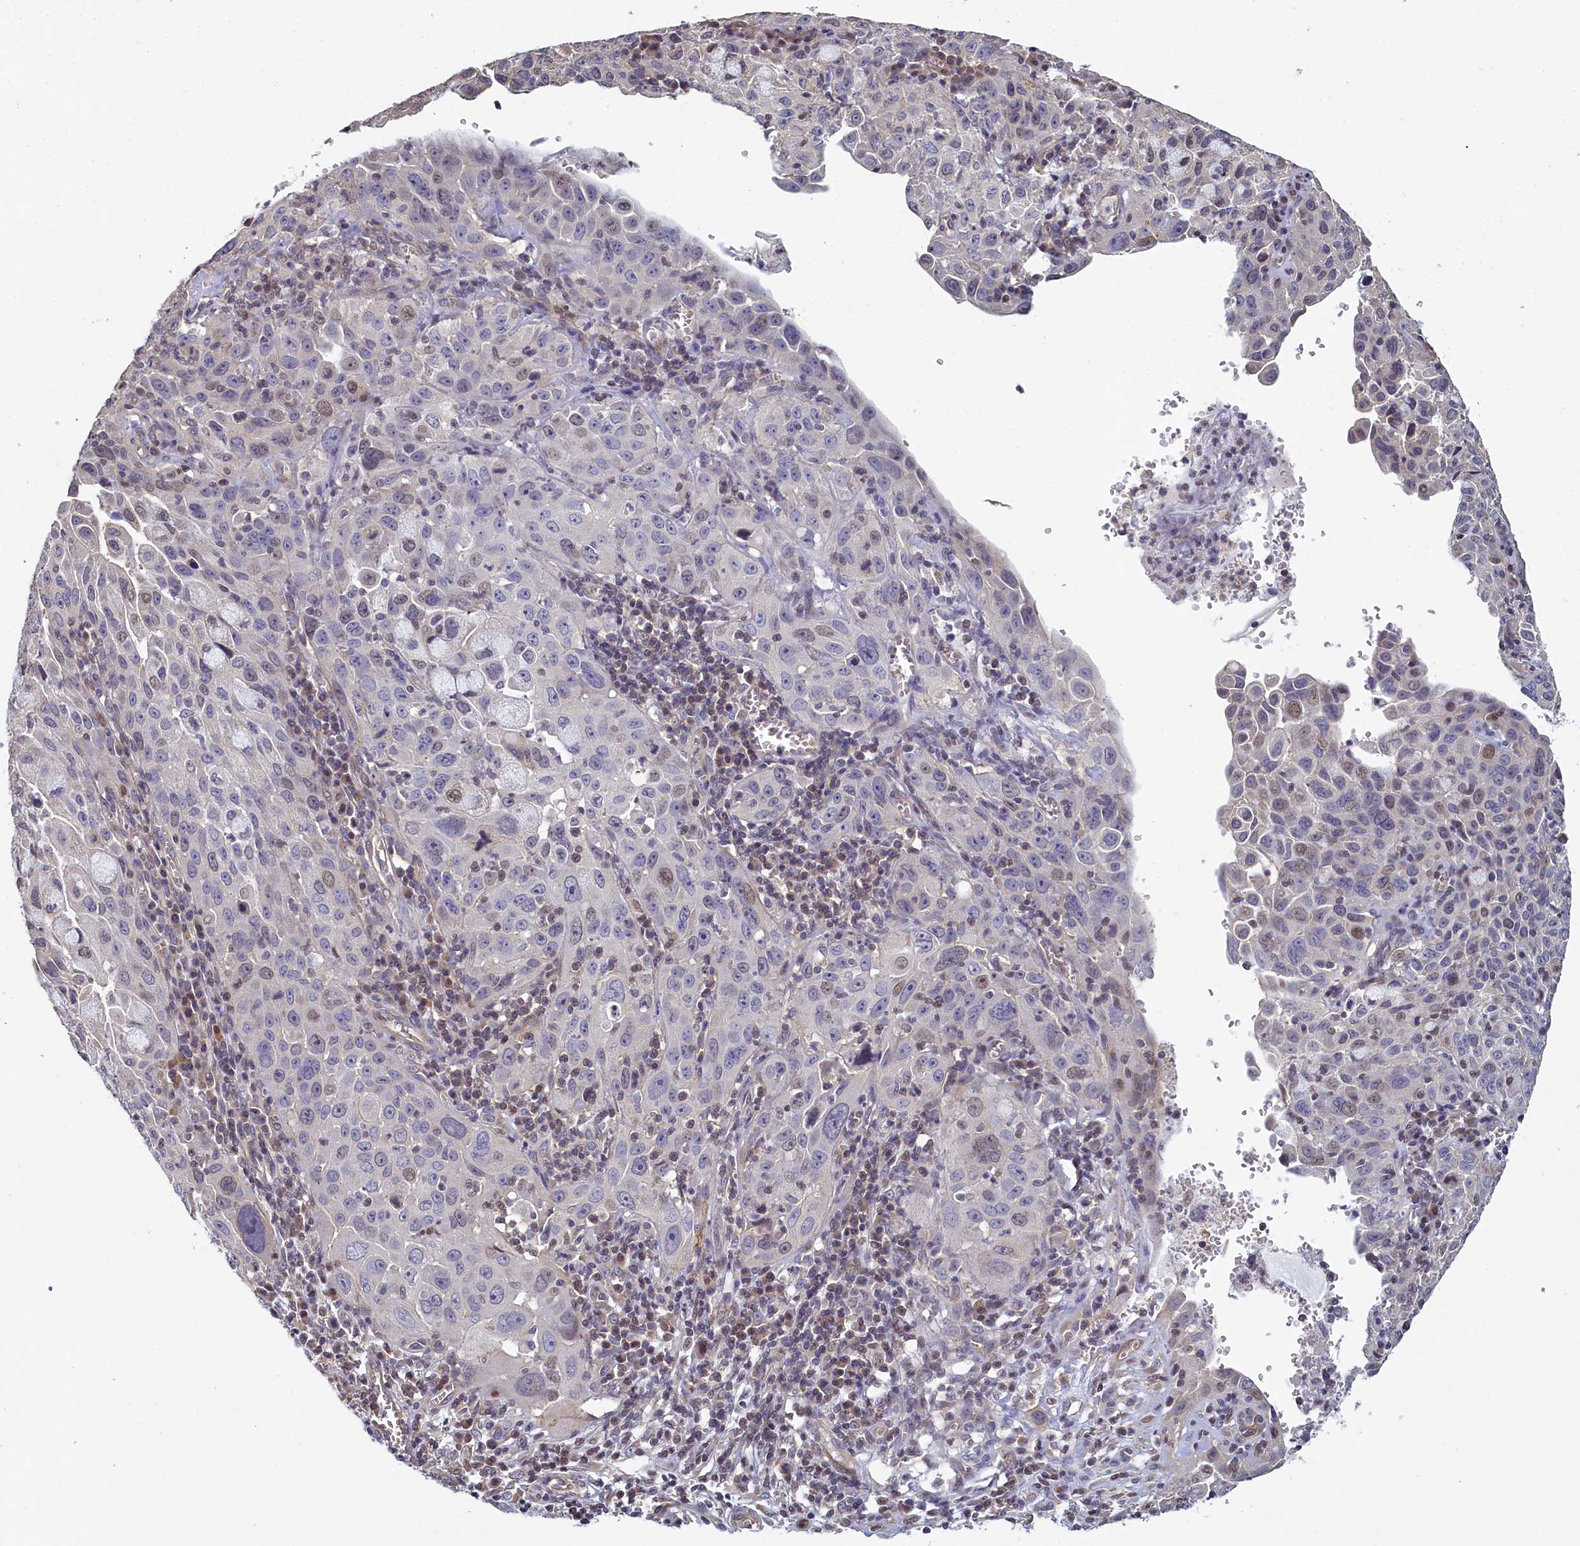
{"staining": {"intensity": "weak", "quantity": "<25%", "location": "nuclear"}, "tissue": "cervical cancer", "cell_type": "Tumor cells", "image_type": "cancer", "snomed": [{"axis": "morphology", "description": "Squamous cell carcinoma, NOS"}, {"axis": "topography", "description": "Cervix"}], "caption": "Immunohistochemistry histopathology image of squamous cell carcinoma (cervical) stained for a protein (brown), which displays no positivity in tumor cells. (Brightfield microscopy of DAB IHC at high magnification).", "gene": "DIXDC1", "patient": {"sex": "female", "age": 42}}